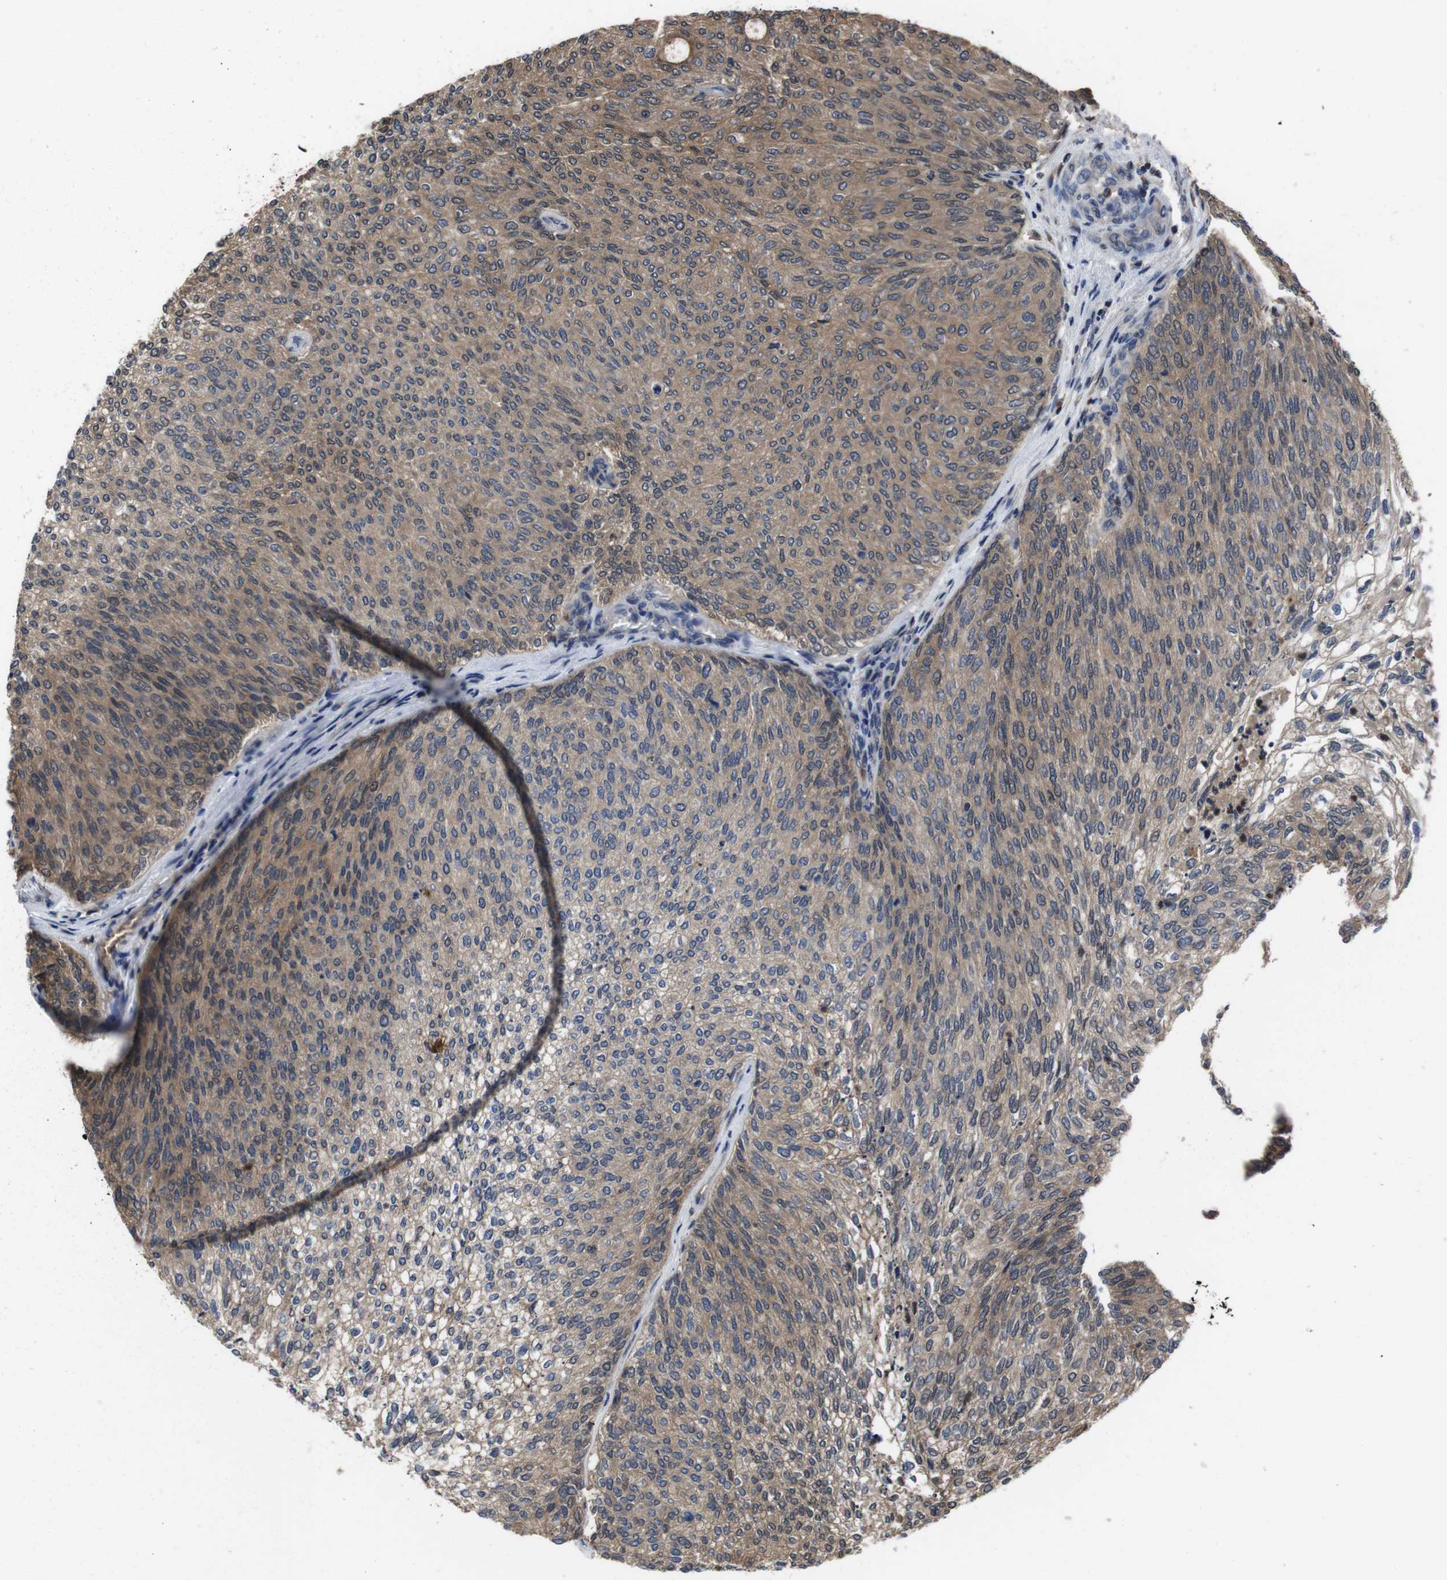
{"staining": {"intensity": "moderate", "quantity": ">75%", "location": "cytoplasmic/membranous"}, "tissue": "urothelial cancer", "cell_type": "Tumor cells", "image_type": "cancer", "snomed": [{"axis": "morphology", "description": "Urothelial carcinoma, Low grade"}, {"axis": "topography", "description": "Urinary bladder"}], "caption": "The photomicrograph demonstrates staining of low-grade urothelial carcinoma, revealing moderate cytoplasmic/membranous protein expression (brown color) within tumor cells.", "gene": "CXCL11", "patient": {"sex": "female", "age": 79}}